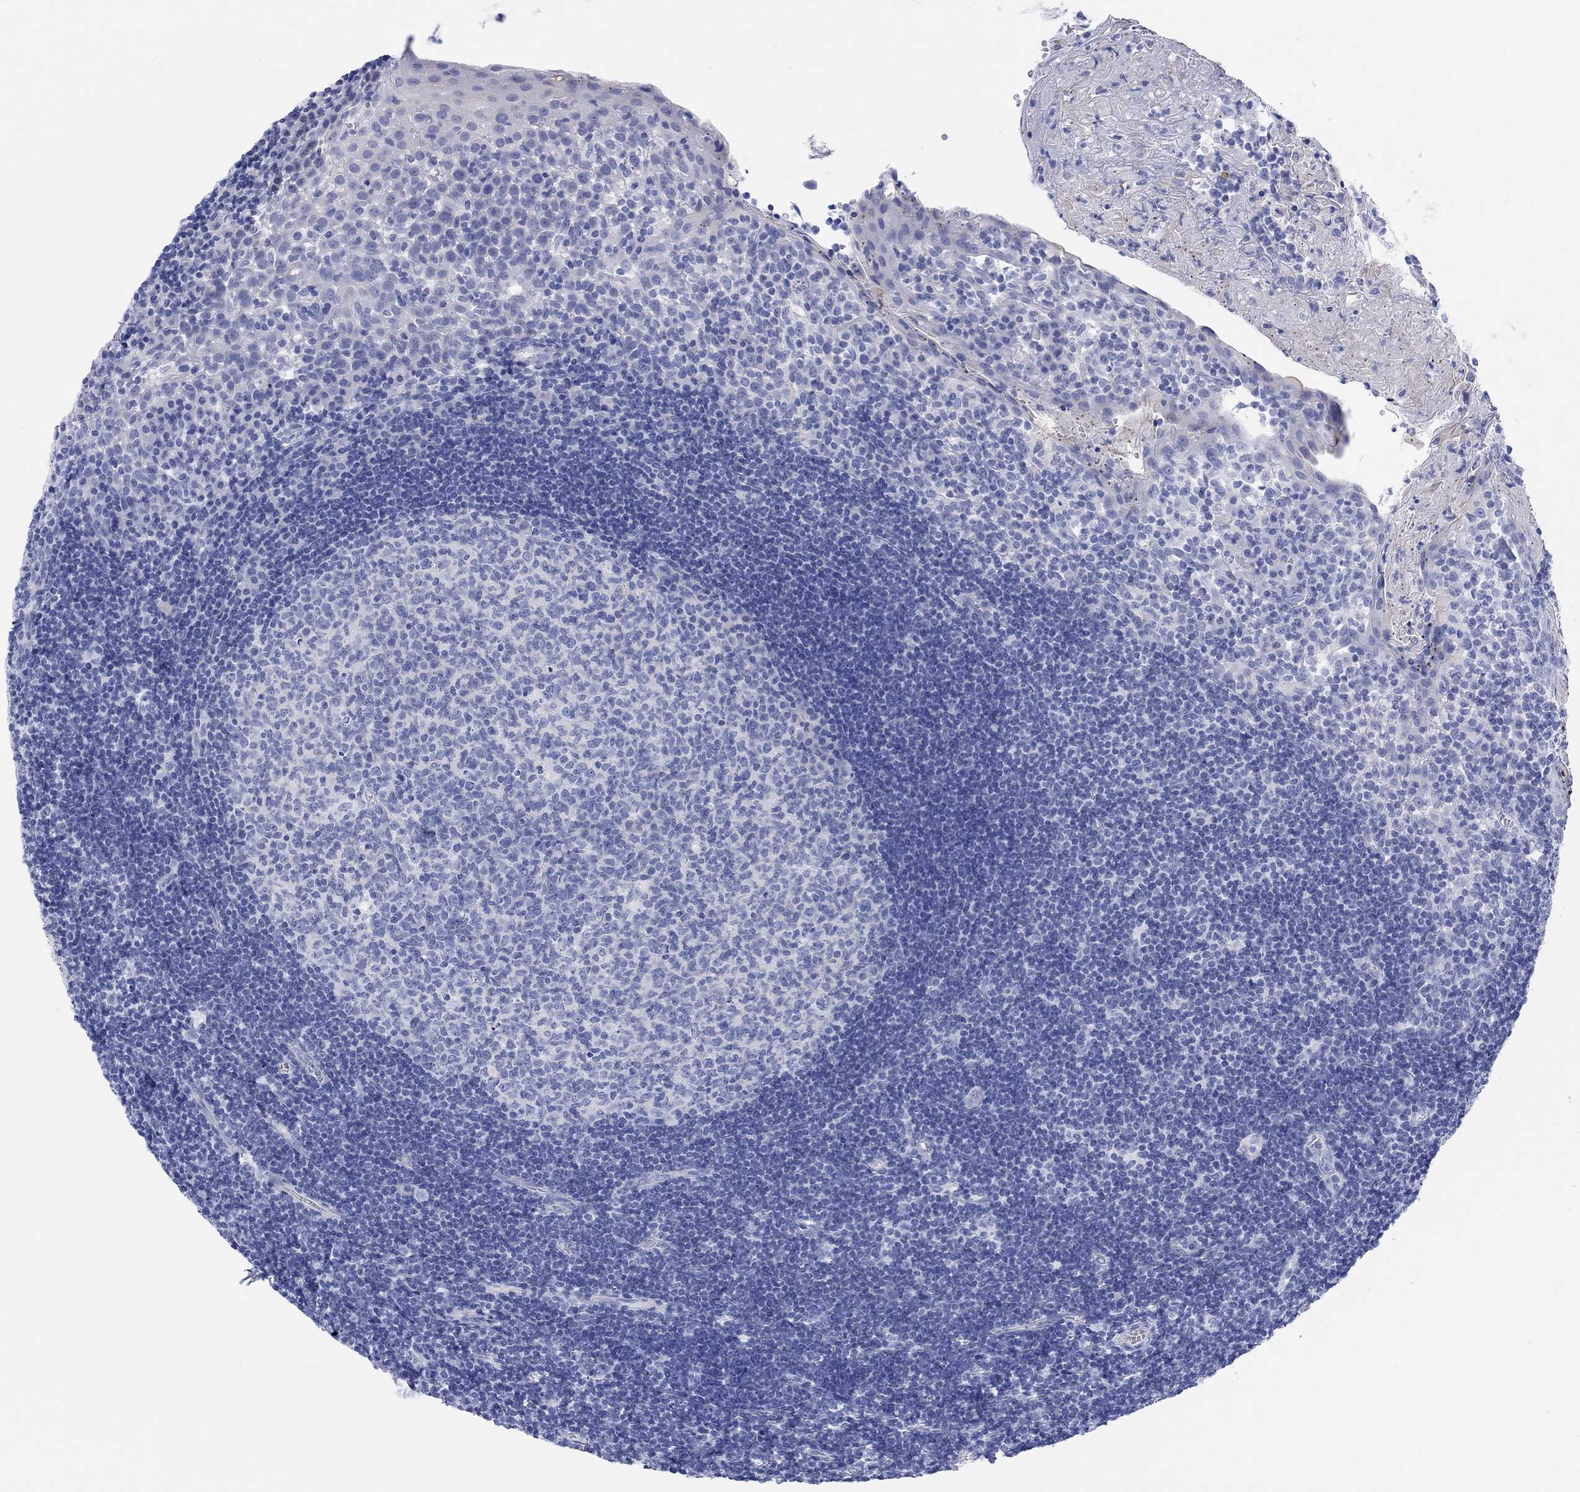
{"staining": {"intensity": "negative", "quantity": "none", "location": "none"}, "tissue": "tonsil", "cell_type": "Germinal center cells", "image_type": "normal", "snomed": [{"axis": "morphology", "description": "Normal tissue, NOS"}, {"axis": "topography", "description": "Tonsil"}], "caption": "This histopathology image is of unremarkable tonsil stained with immunohistochemistry to label a protein in brown with the nuclei are counter-stained blue. There is no expression in germinal center cells. (DAB IHC visualized using brightfield microscopy, high magnification).", "gene": "XIRP2", "patient": {"sex": "female", "age": 13}}